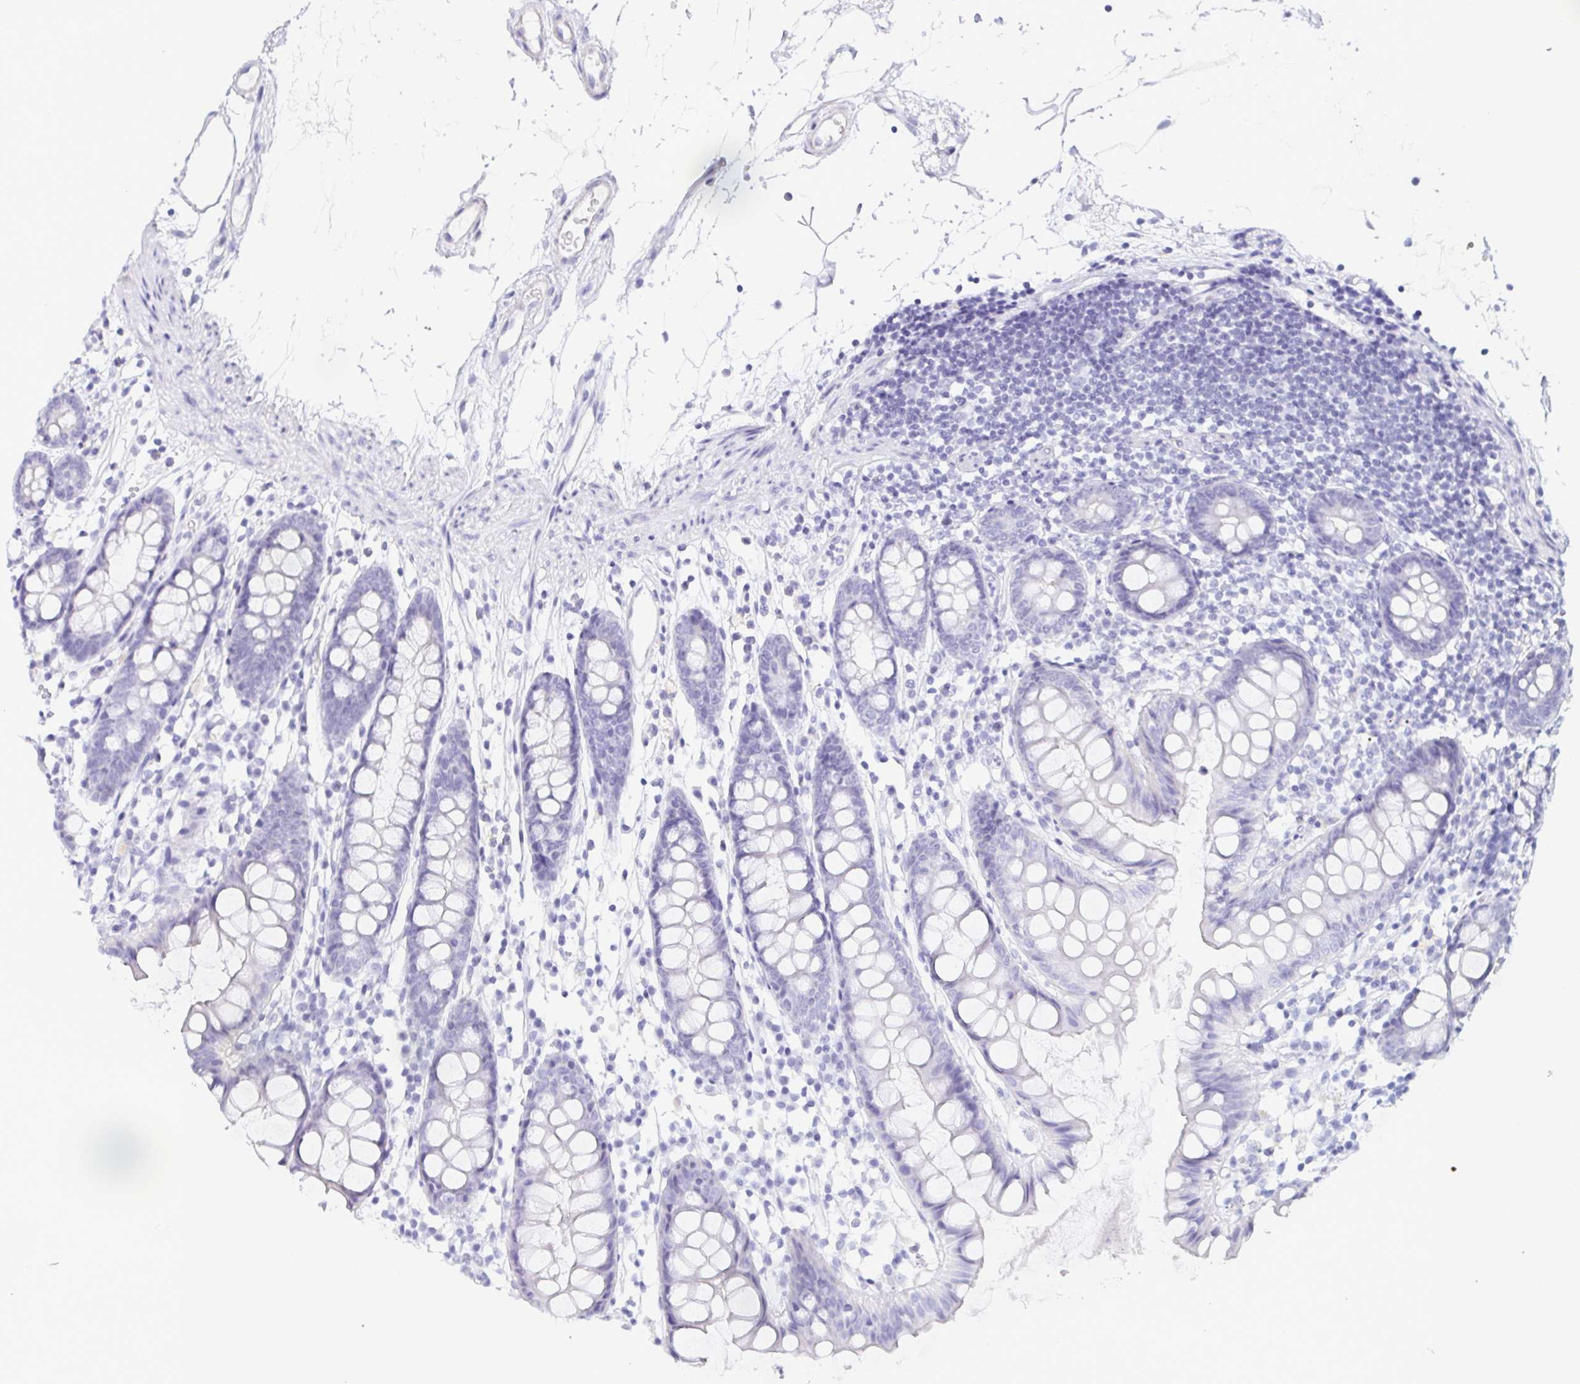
{"staining": {"intensity": "negative", "quantity": "none", "location": "none"}, "tissue": "colon", "cell_type": "Endothelial cells", "image_type": "normal", "snomed": [{"axis": "morphology", "description": "Normal tissue, NOS"}, {"axis": "topography", "description": "Colon"}], "caption": "High power microscopy image of an immunohistochemistry micrograph of benign colon, revealing no significant staining in endothelial cells.", "gene": "ENSG00000275778", "patient": {"sex": "female", "age": 84}}